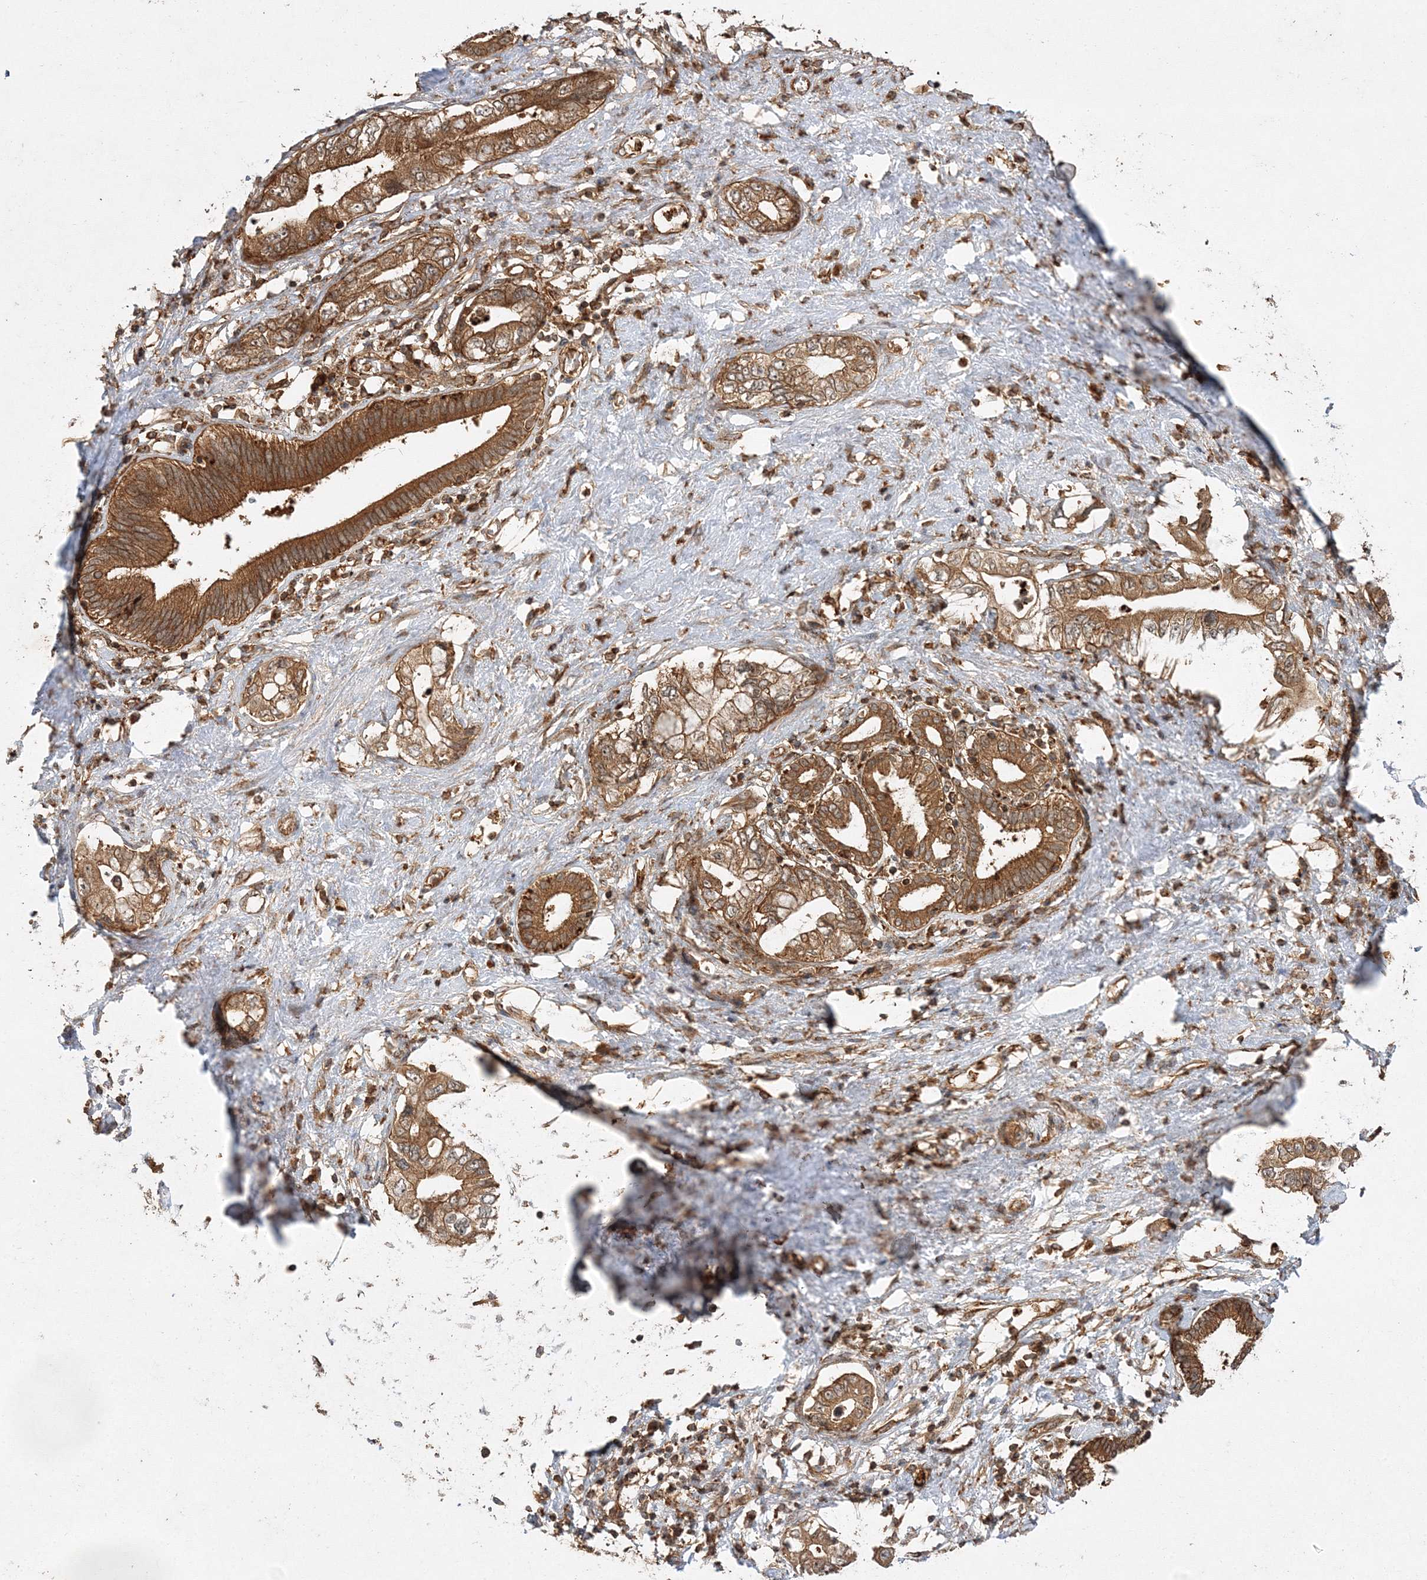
{"staining": {"intensity": "moderate", "quantity": ">75%", "location": "cytoplasmic/membranous"}, "tissue": "pancreatic cancer", "cell_type": "Tumor cells", "image_type": "cancer", "snomed": [{"axis": "morphology", "description": "Adenocarcinoma, NOS"}, {"axis": "topography", "description": "Pancreas"}], "caption": "Pancreatic adenocarcinoma stained with a protein marker exhibits moderate staining in tumor cells.", "gene": "WDR37", "patient": {"sex": "female", "age": 73}}